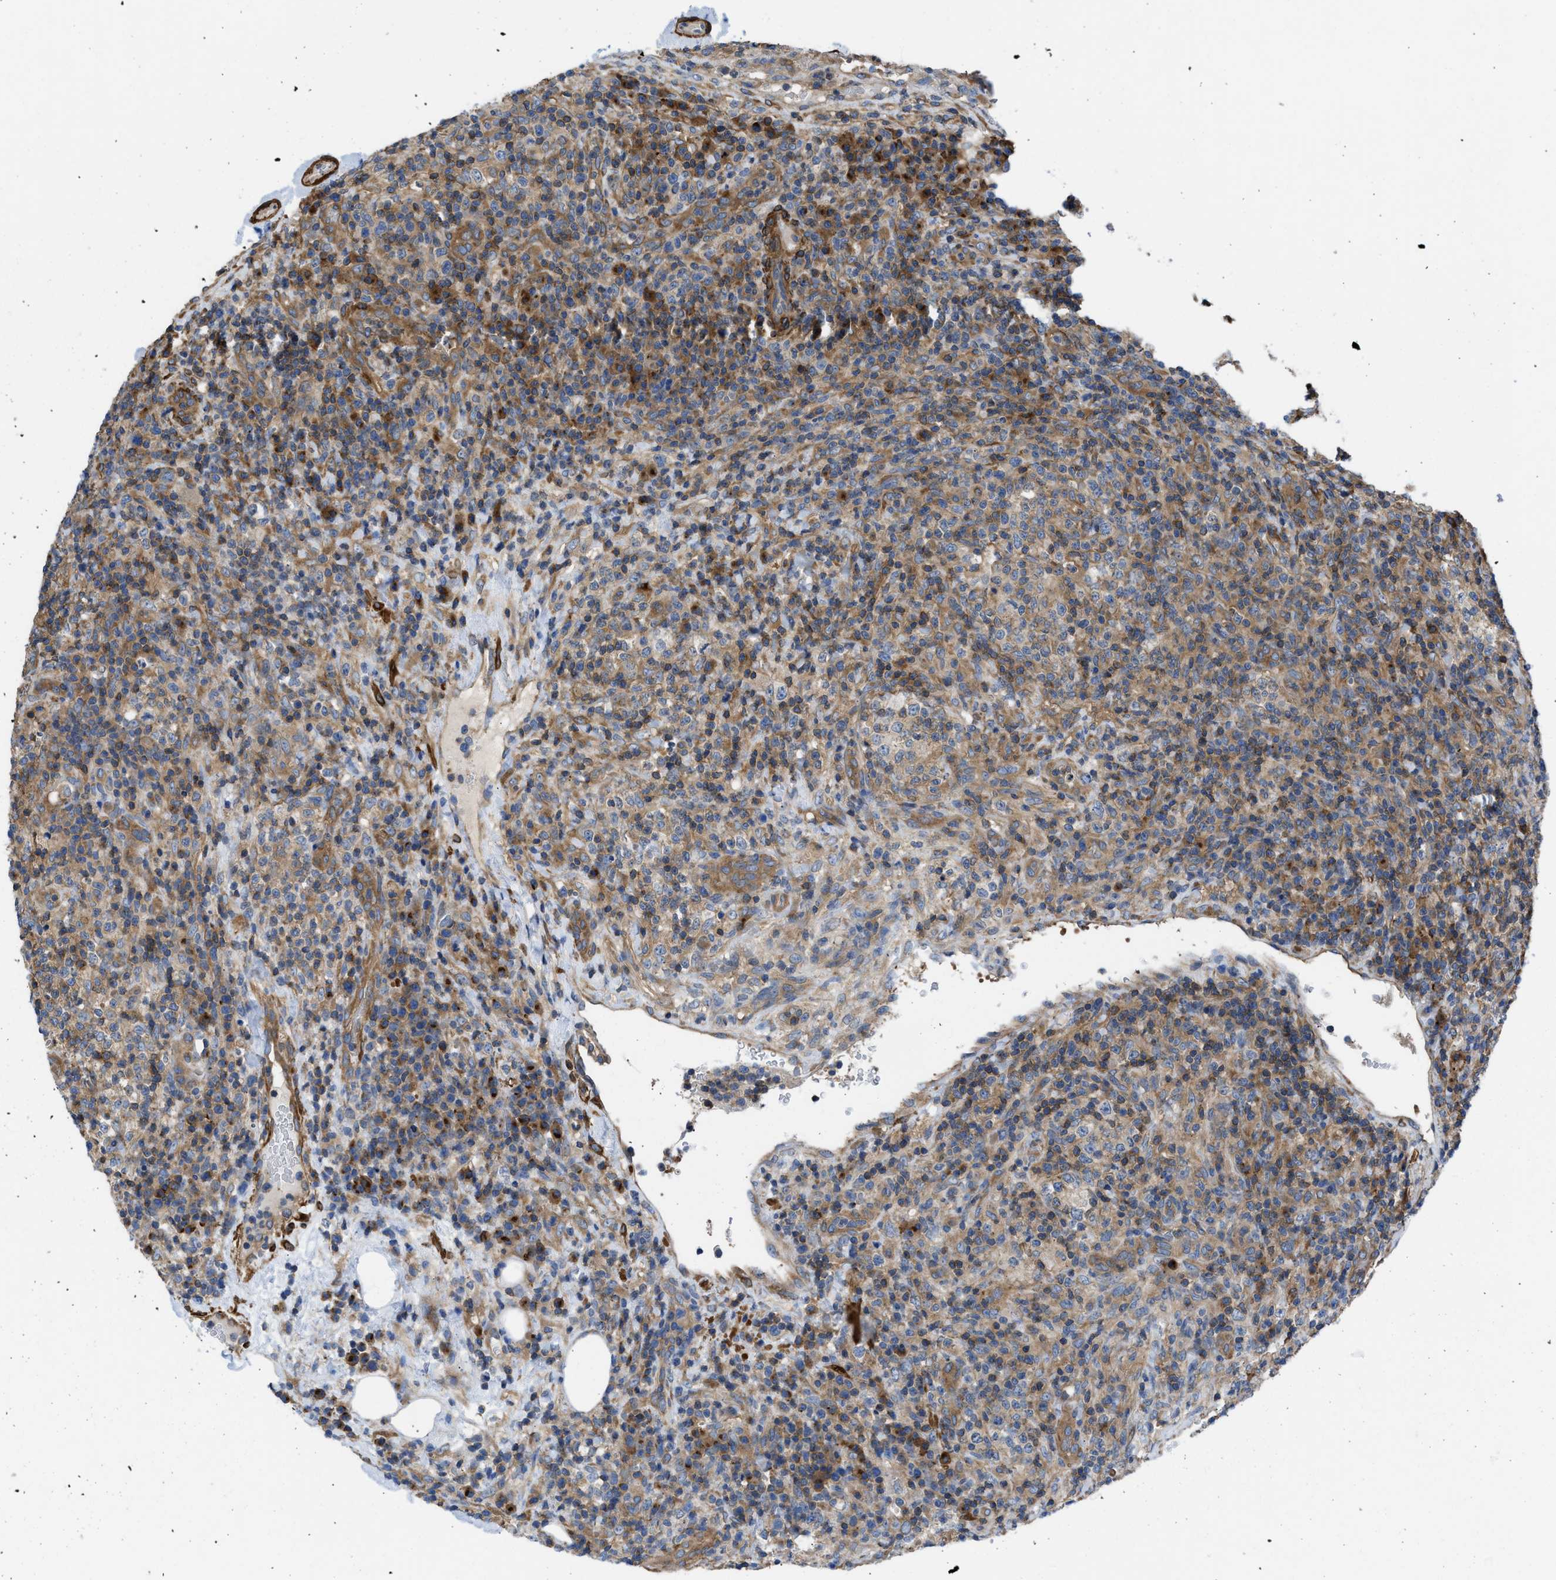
{"staining": {"intensity": "moderate", "quantity": "<25%", "location": "cytoplasmic/membranous"}, "tissue": "lymphoma", "cell_type": "Tumor cells", "image_type": "cancer", "snomed": [{"axis": "morphology", "description": "Malignant lymphoma, non-Hodgkin's type, High grade"}, {"axis": "topography", "description": "Lymph node"}], "caption": "There is low levels of moderate cytoplasmic/membranous expression in tumor cells of high-grade malignant lymphoma, non-Hodgkin's type, as demonstrated by immunohistochemical staining (brown color).", "gene": "CHKB", "patient": {"sex": "female", "age": 76}}